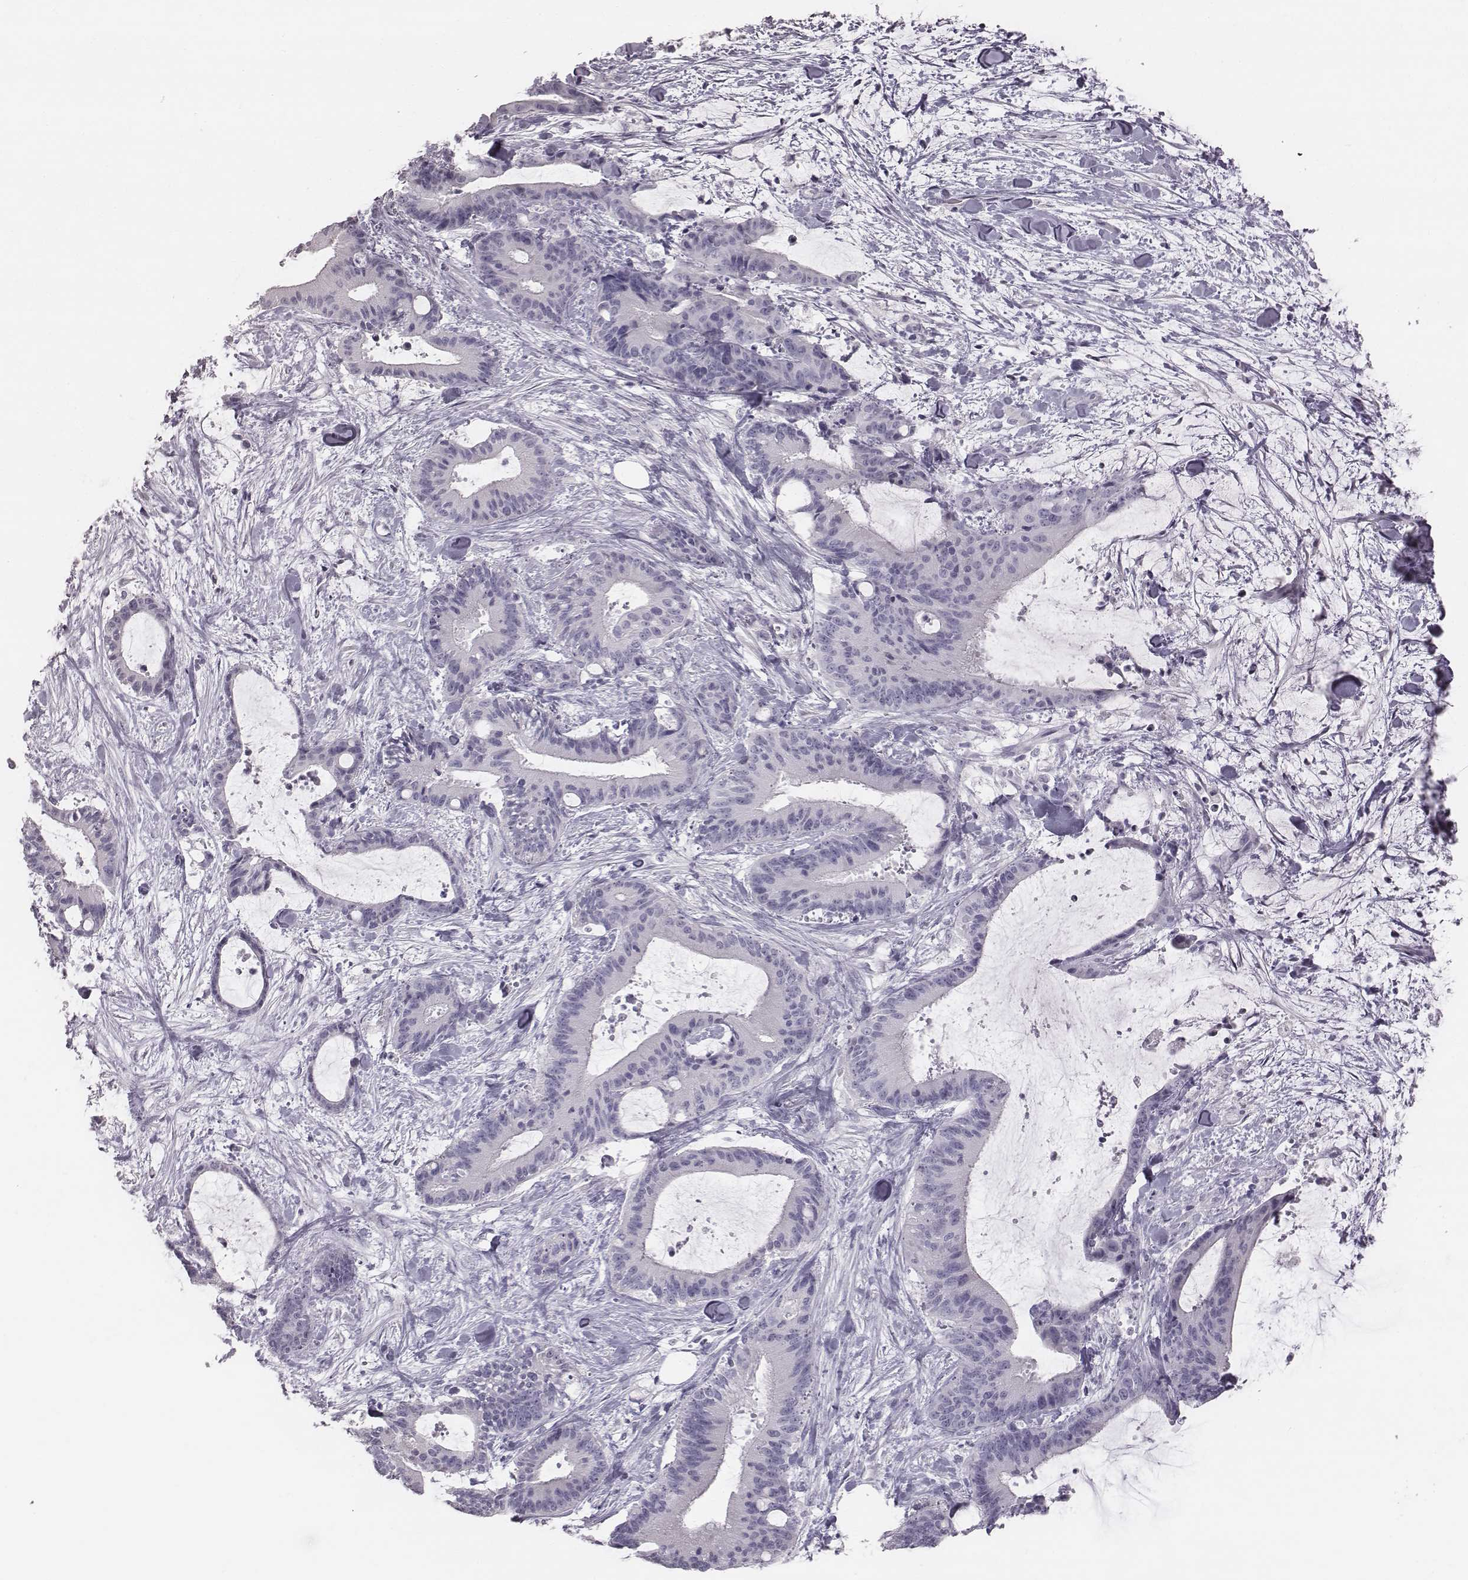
{"staining": {"intensity": "negative", "quantity": "none", "location": "none"}, "tissue": "liver cancer", "cell_type": "Tumor cells", "image_type": "cancer", "snomed": [{"axis": "morphology", "description": "Cholangiocarcinoma"}, {"axis": "topography", "description": "Liver"}], "caption": "Immunohistochemistry of liver cancer (cholangiocarcinoma) reveals no positivity in tumor cells. Brightfield microscopy of IHC stained with DAB (3,3'-diaminobenzidine) (brown) and hematoxylin (blue), captured at high magnification.", "gene": "C6orf58", "patient": {"sex": "female", "age": 73}}